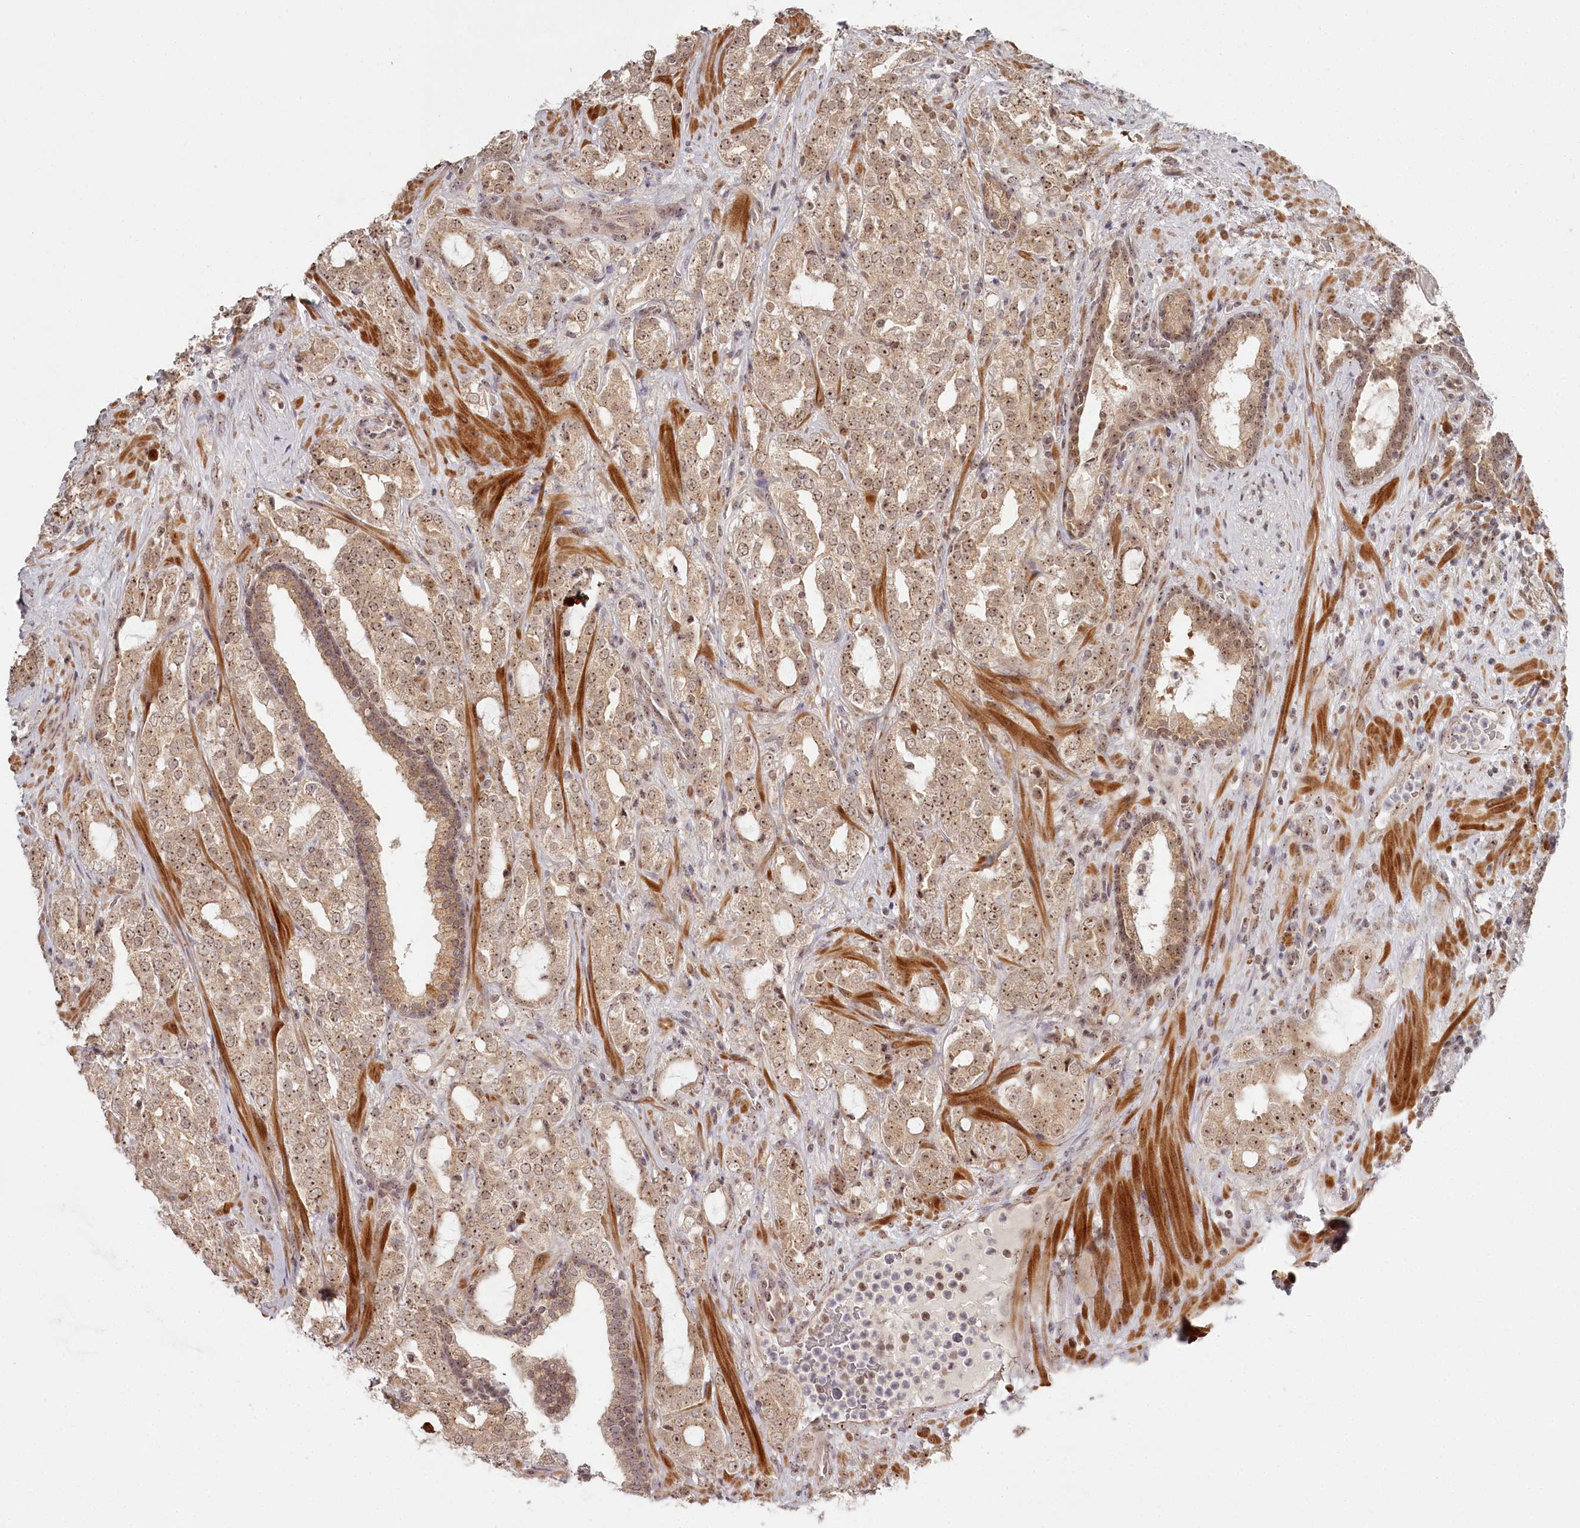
{"staining": {"intensity": "moderate", "quantity": ">75%", "location": "cytoplasmic/membranous,nuclear"}, "tissue": "prostate cancer", "cell_type": "Tumor cells", "image_type": "cancer", "snomed": [{"axis": "morphology", "description": "Adenocarcinoma, High grade"}, {"axis": "topography", "description": "Prostate"}], "caption": "Immunohistochemical staining of adenocarcinoma (high-grade) (prostate) reveals moderate cytoplasmic/membranous and nuclear protein staining in about >75% of tumor cells.", "gene": "EXOSC1", "patient": {"sex": "male", "age": 64}}